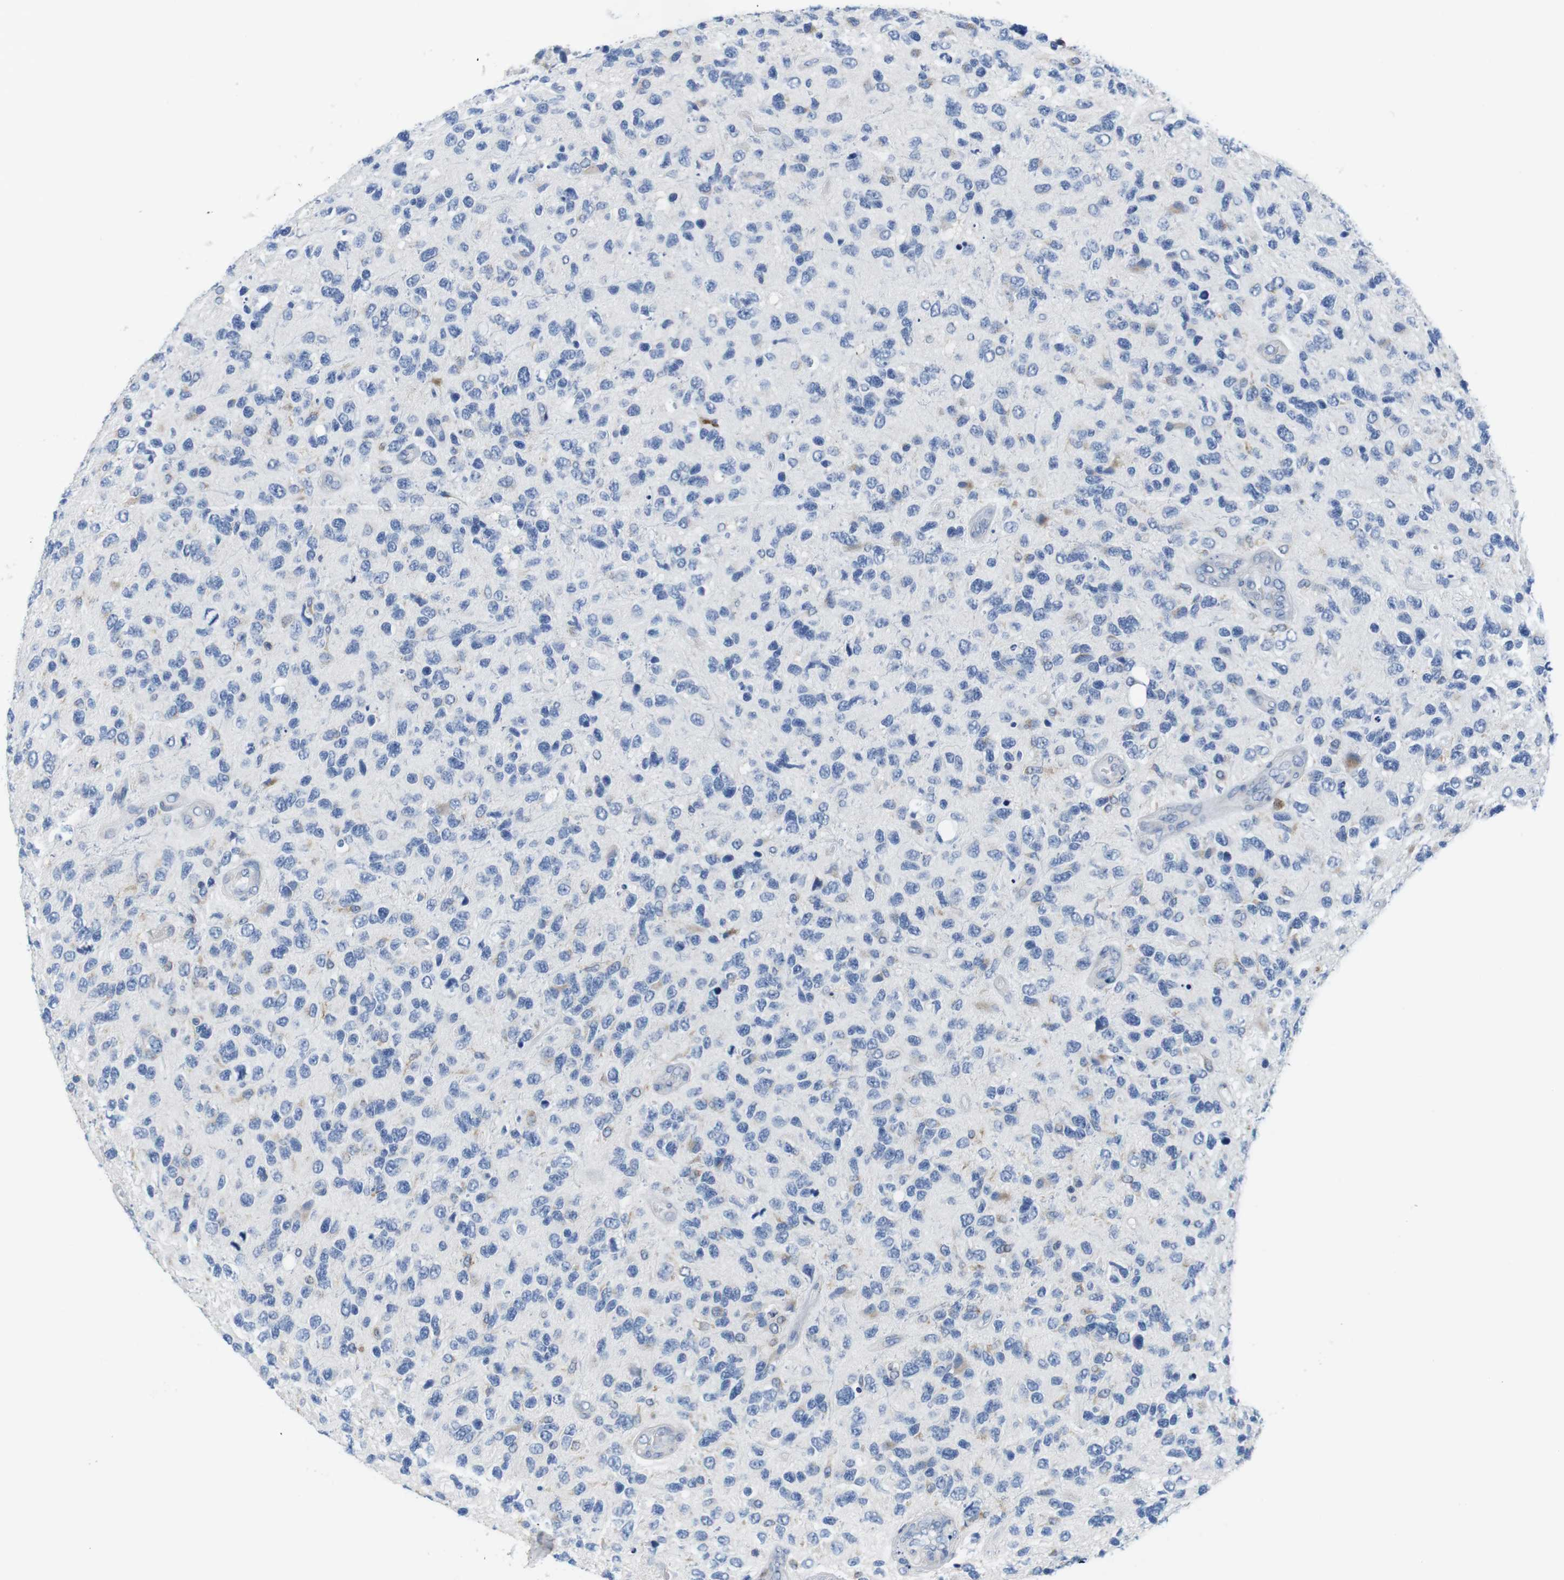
{"staining": {"intensity": "negative", "quantity": "none", "location": "none"}, "tissue": "glioma", "cell_type": "Tumor cells", "image_type": "cancer", "snomed": [{"axis": "morphology", "description": "Glioma, malignant, High grade"}, {"axis": "topography", "description": "Brain"}], "caption": "Tumor cells show no significant protein positivity in malignant glioma (high-grade).", "gene": "CNGA2", "patient": {"sex": "female", "age": 58}}